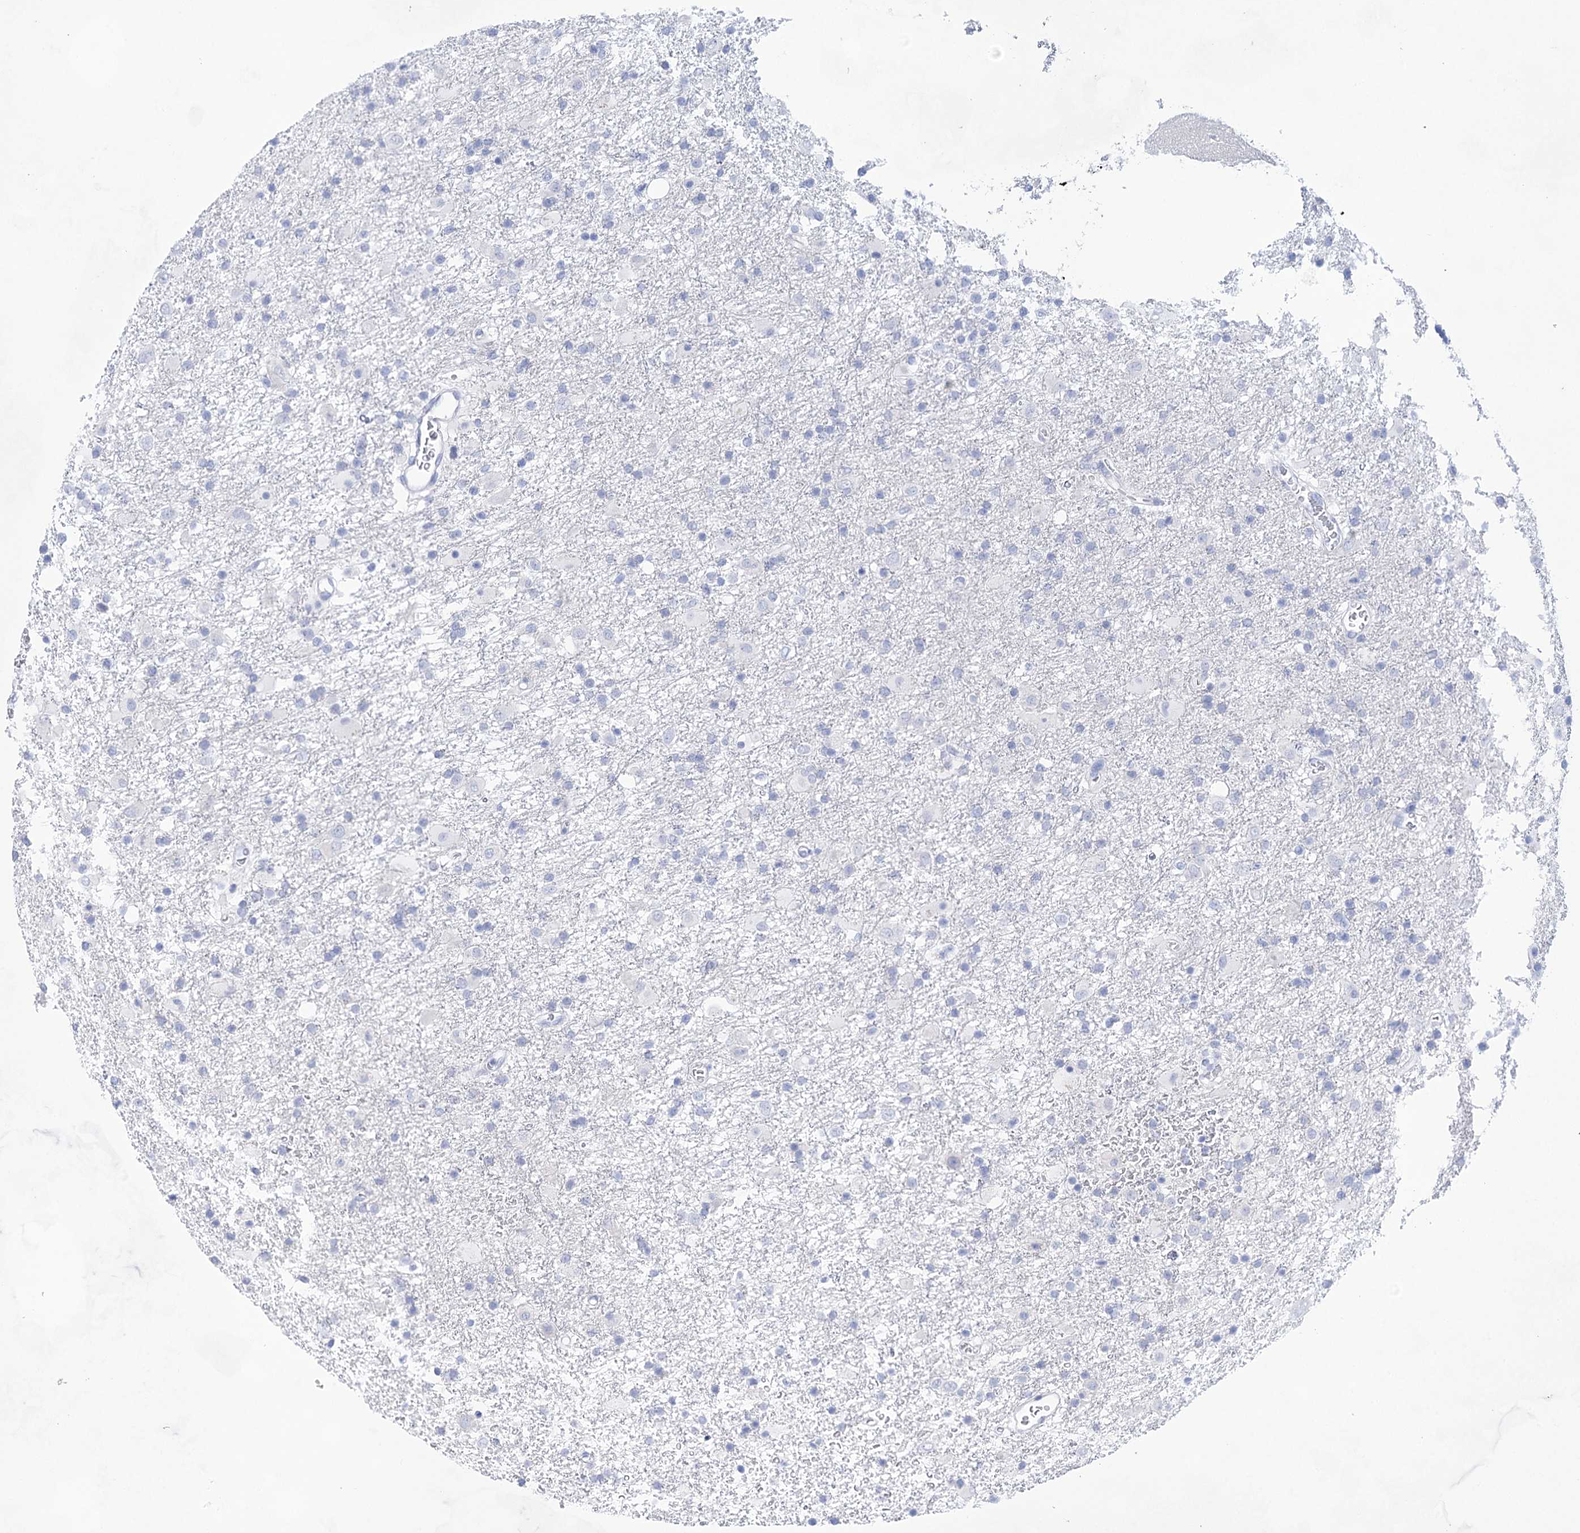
{"staining": {"intensity": "negative", "quantity": "none", "location": "none"}, "tissue": "glioma", "cell_type": "Tumor cells", "image_type": "cancer", "snomed": [{"axis": "morphology", "description": "Glioma, malignant, Low grade"}, {"axis": "topography", "description": "Brain"}], "caption": "Immunohistochemistry (IHC) micrograph of human glioma stained for a protein (brown), which reveals no expression in tumor cells.", "gene": "LALBA", "patient": {"sex": "male", "age": 65}}